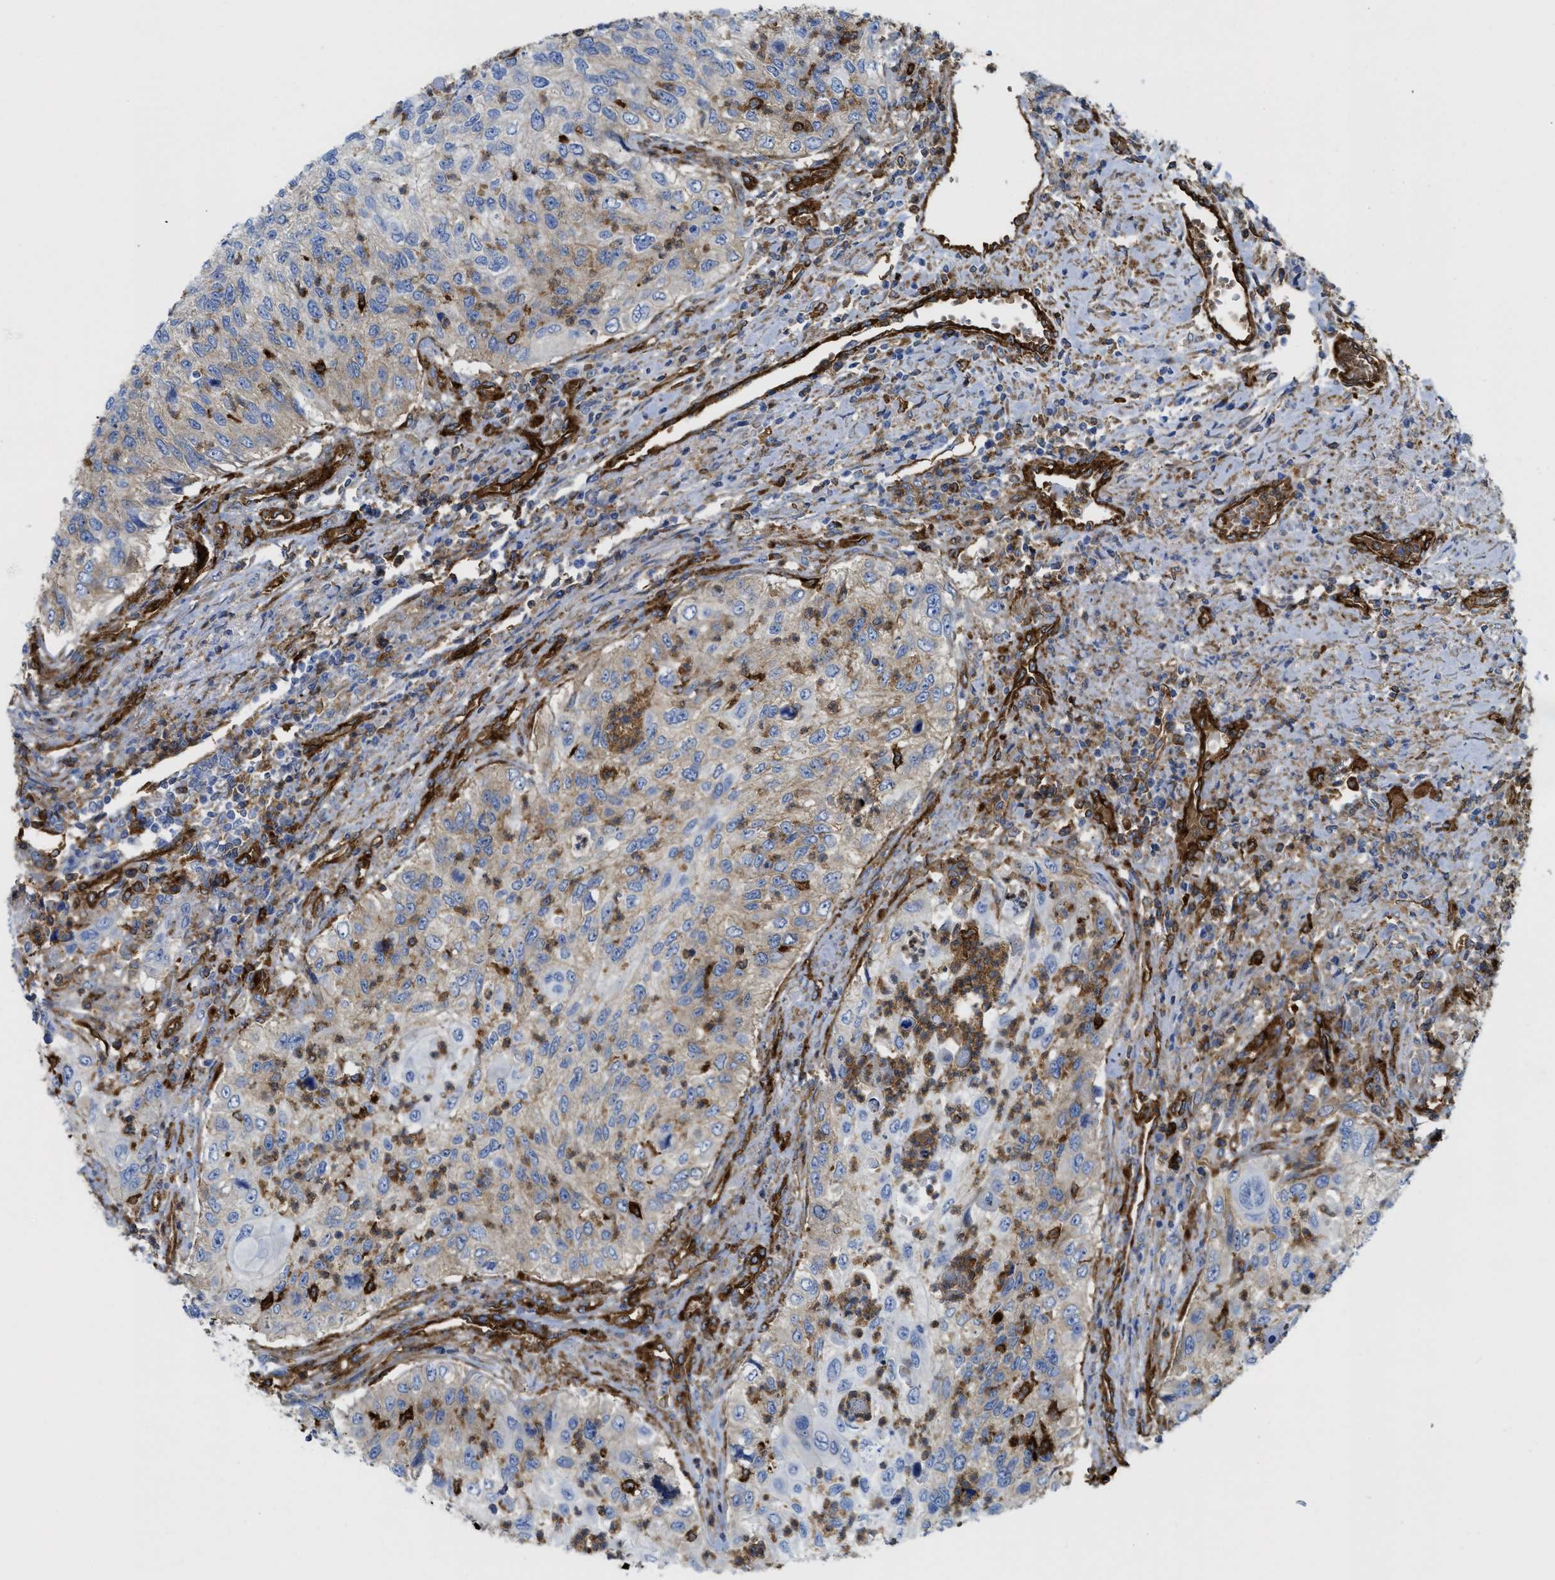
{"staining": {"intensity": "weak", "quantity": "25%-75%", "location": "cytoplasmic/membranous"}, "tissue": "urothelial cancer", "cell_type": "Tumor cells", "image_type": "cancer", "snomed": [{"axis": "morphology", "description": "Urothelial carcinoma, High grade"}, {"axis": "topography", "description": "Urinary bladder"}], "caption": "Immunohistochemical staining of high-grade urothelial carcinoma exhibits low levels of weak cytoplasmic/membranous protein staining in about 25%-75% of tumor cells.", "gene": "HIP1", "patient": {"sex": "female", "age": 60}}